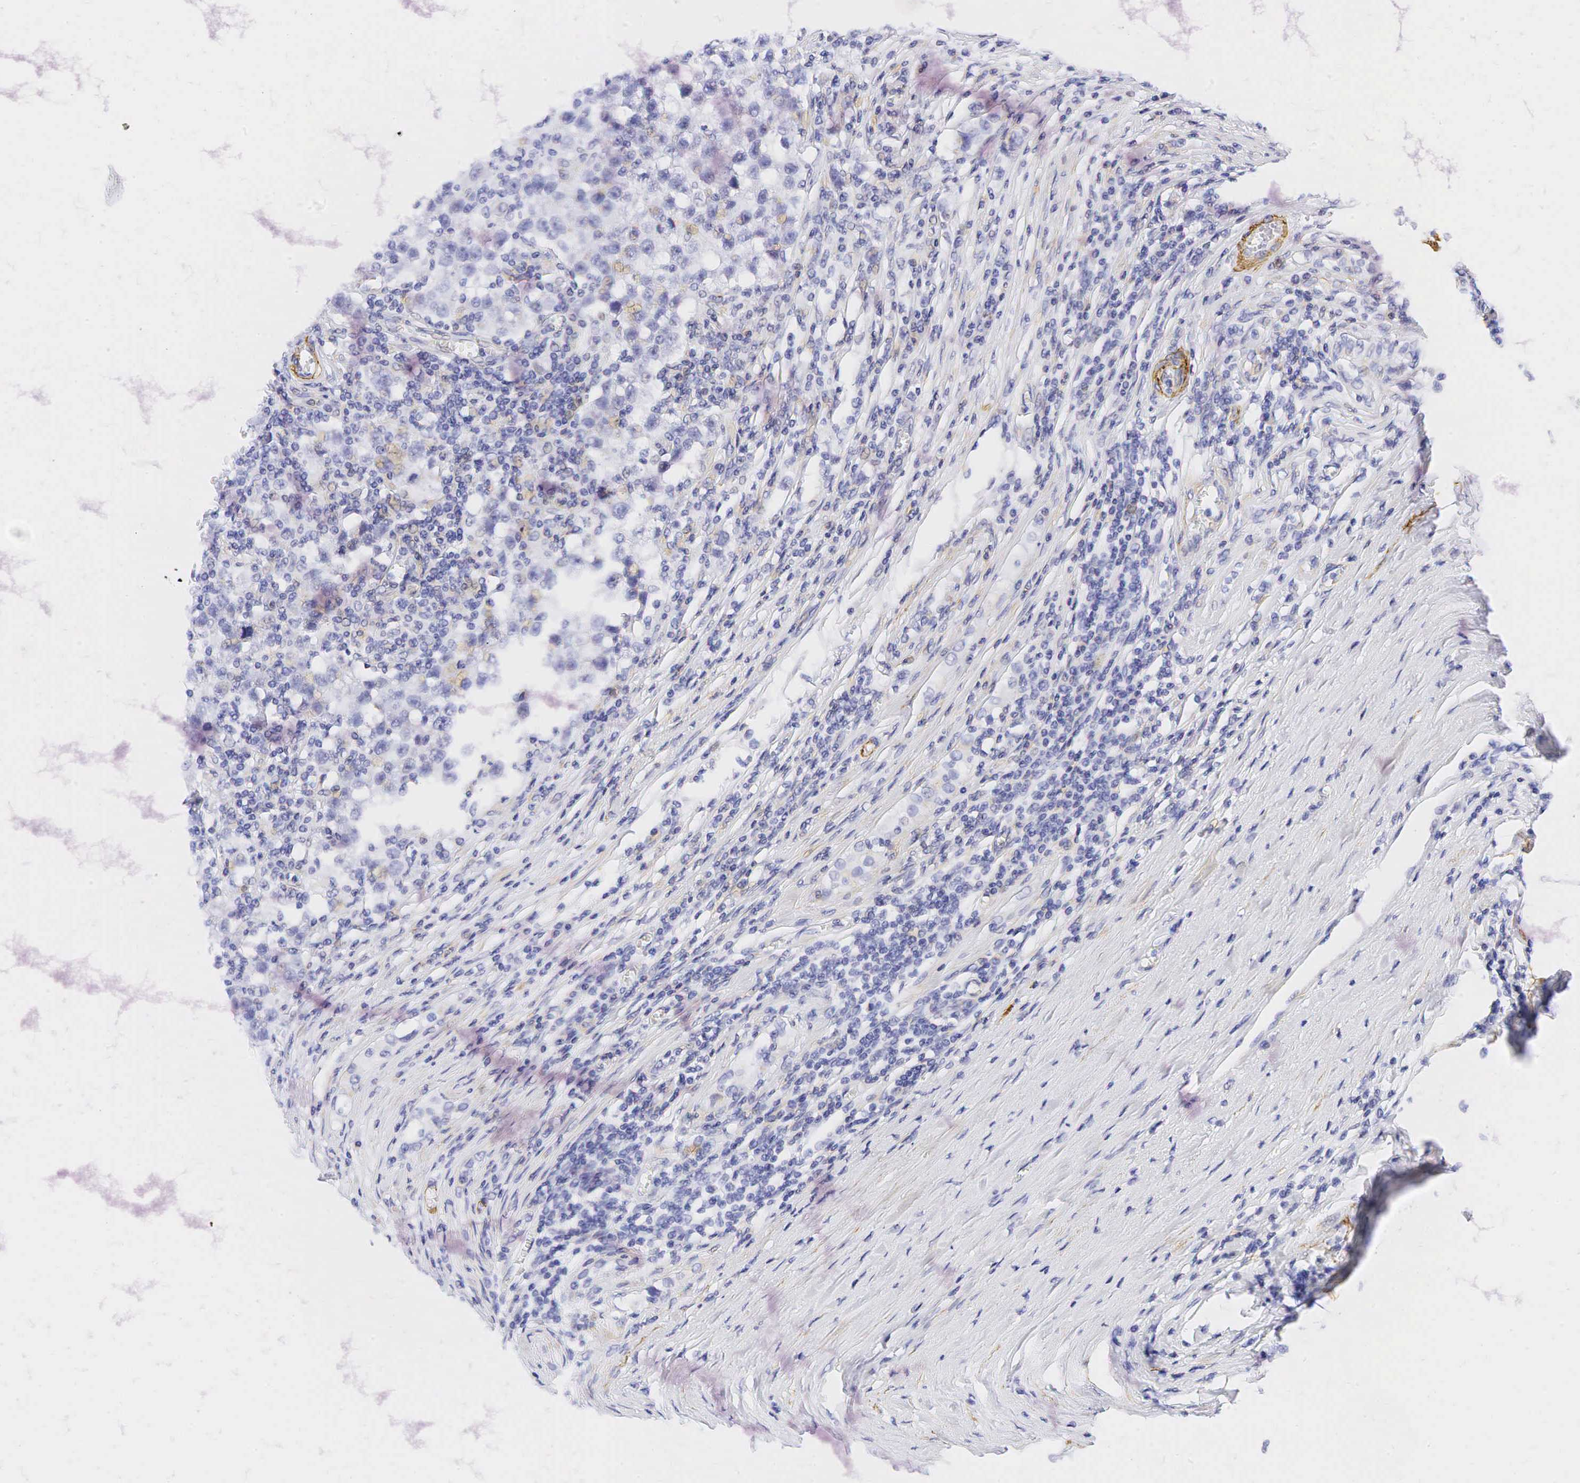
{"staining": {"intensity": "negative", "quantity": "none", "location": "none"}, "tissue": "testis cancer", "cell_type": "Tumor cells", "image_type": "cancer", "snomed": [{"axis": "morphology", "description": "Seminoma, NOS"}, {"axis": "topography", "description": "Testis"}], "caption": "The histopathology image shows no significant staining in tumor cells of testis cancer.", "gene": "CALD1", "patient": {"sex": "male", "age": 24}}